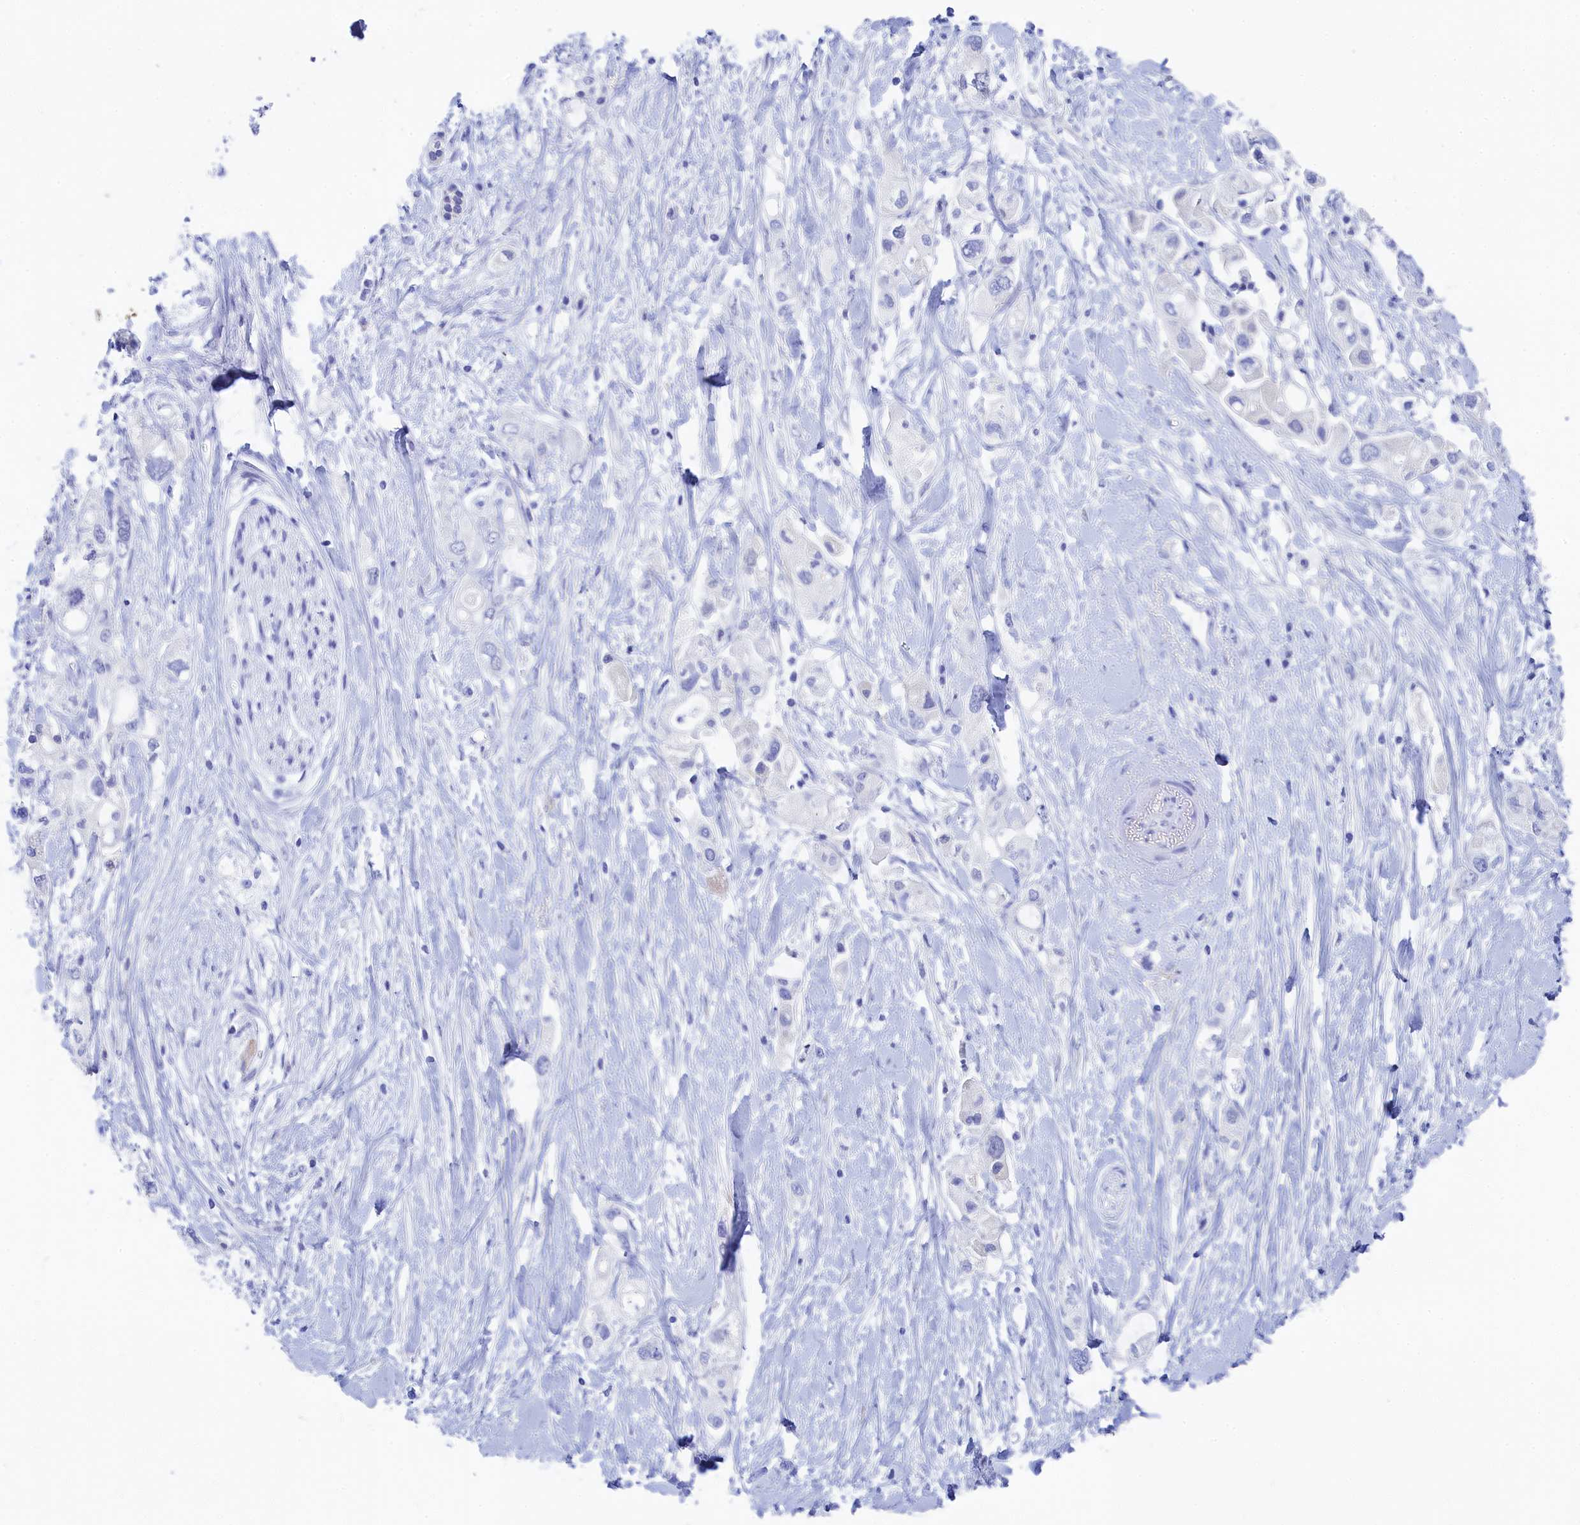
{"staining": {"intensity": "negative", "quantity": "none", "location": "none"}, "tissue": "pancreatic cancer", "cell_type": "Tumor cells", "image_type": "cancer", "snomed": [{"axis": "morphology", "description": "Adenocarcinoma, NOS"}, {"axis": "topography", "description": "Pancreas"}], "caption": "Protein analysis of pancreatic cancer reveals no significant staining in tumor cells.", "gene": "TRIM10", "patient": {"sex": "female", "age": 56}}